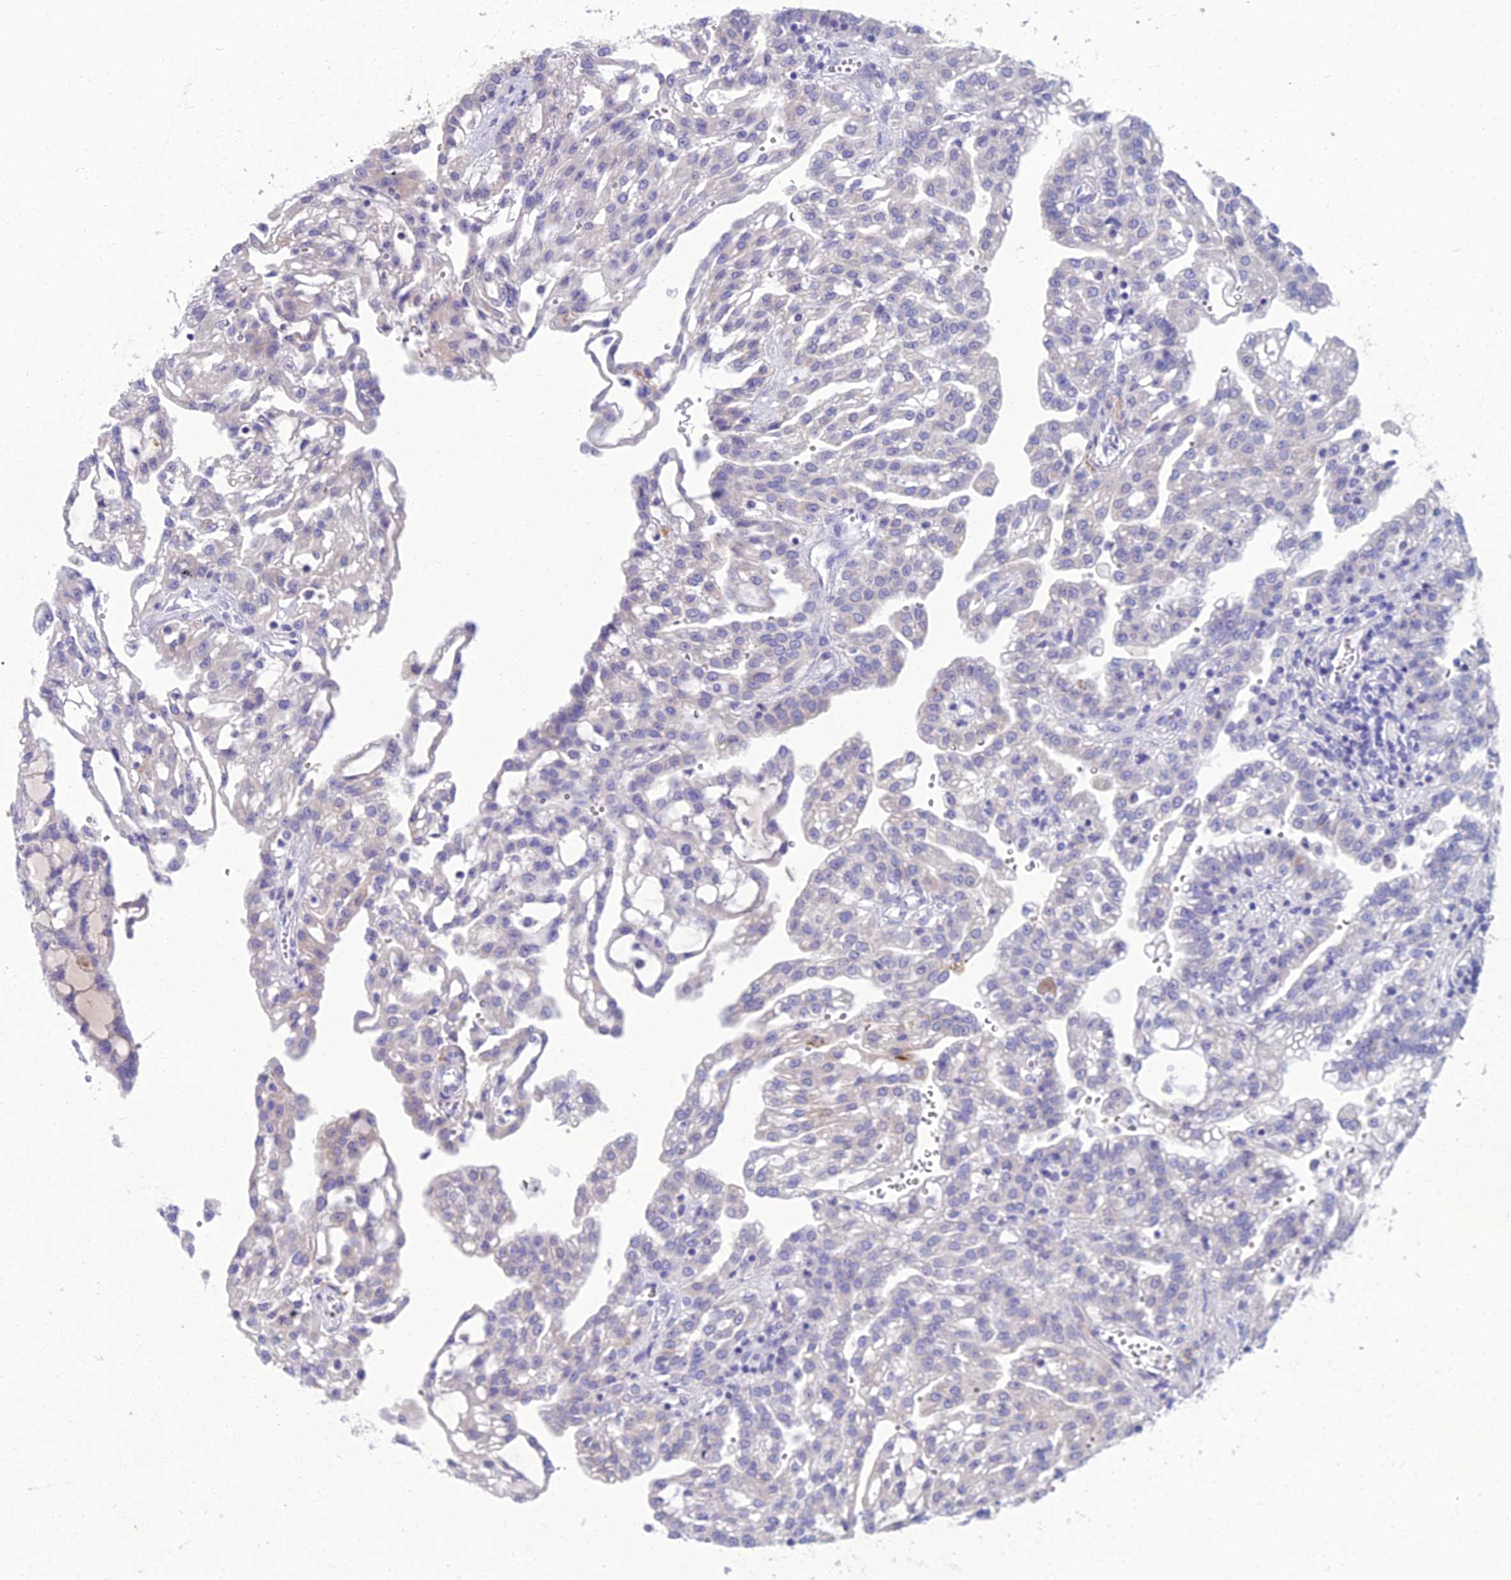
{"staining": {"intensity": "negative", "quantity": "none", "location": "none"}, "tissue": "renal cancer", "cell_type": "Tumor cells", "image_type": "cancer", "snomed": [{"axis": "morphology", "description": "Adenocarcinoma, NOS"}, {"axis": "topography", "description": "Kidney"}], "caption": "There is no significant expression in tumor cells of renal cancer.", "gene": "SPTLC3", "patient": {"sex": "male", "age": 63}}